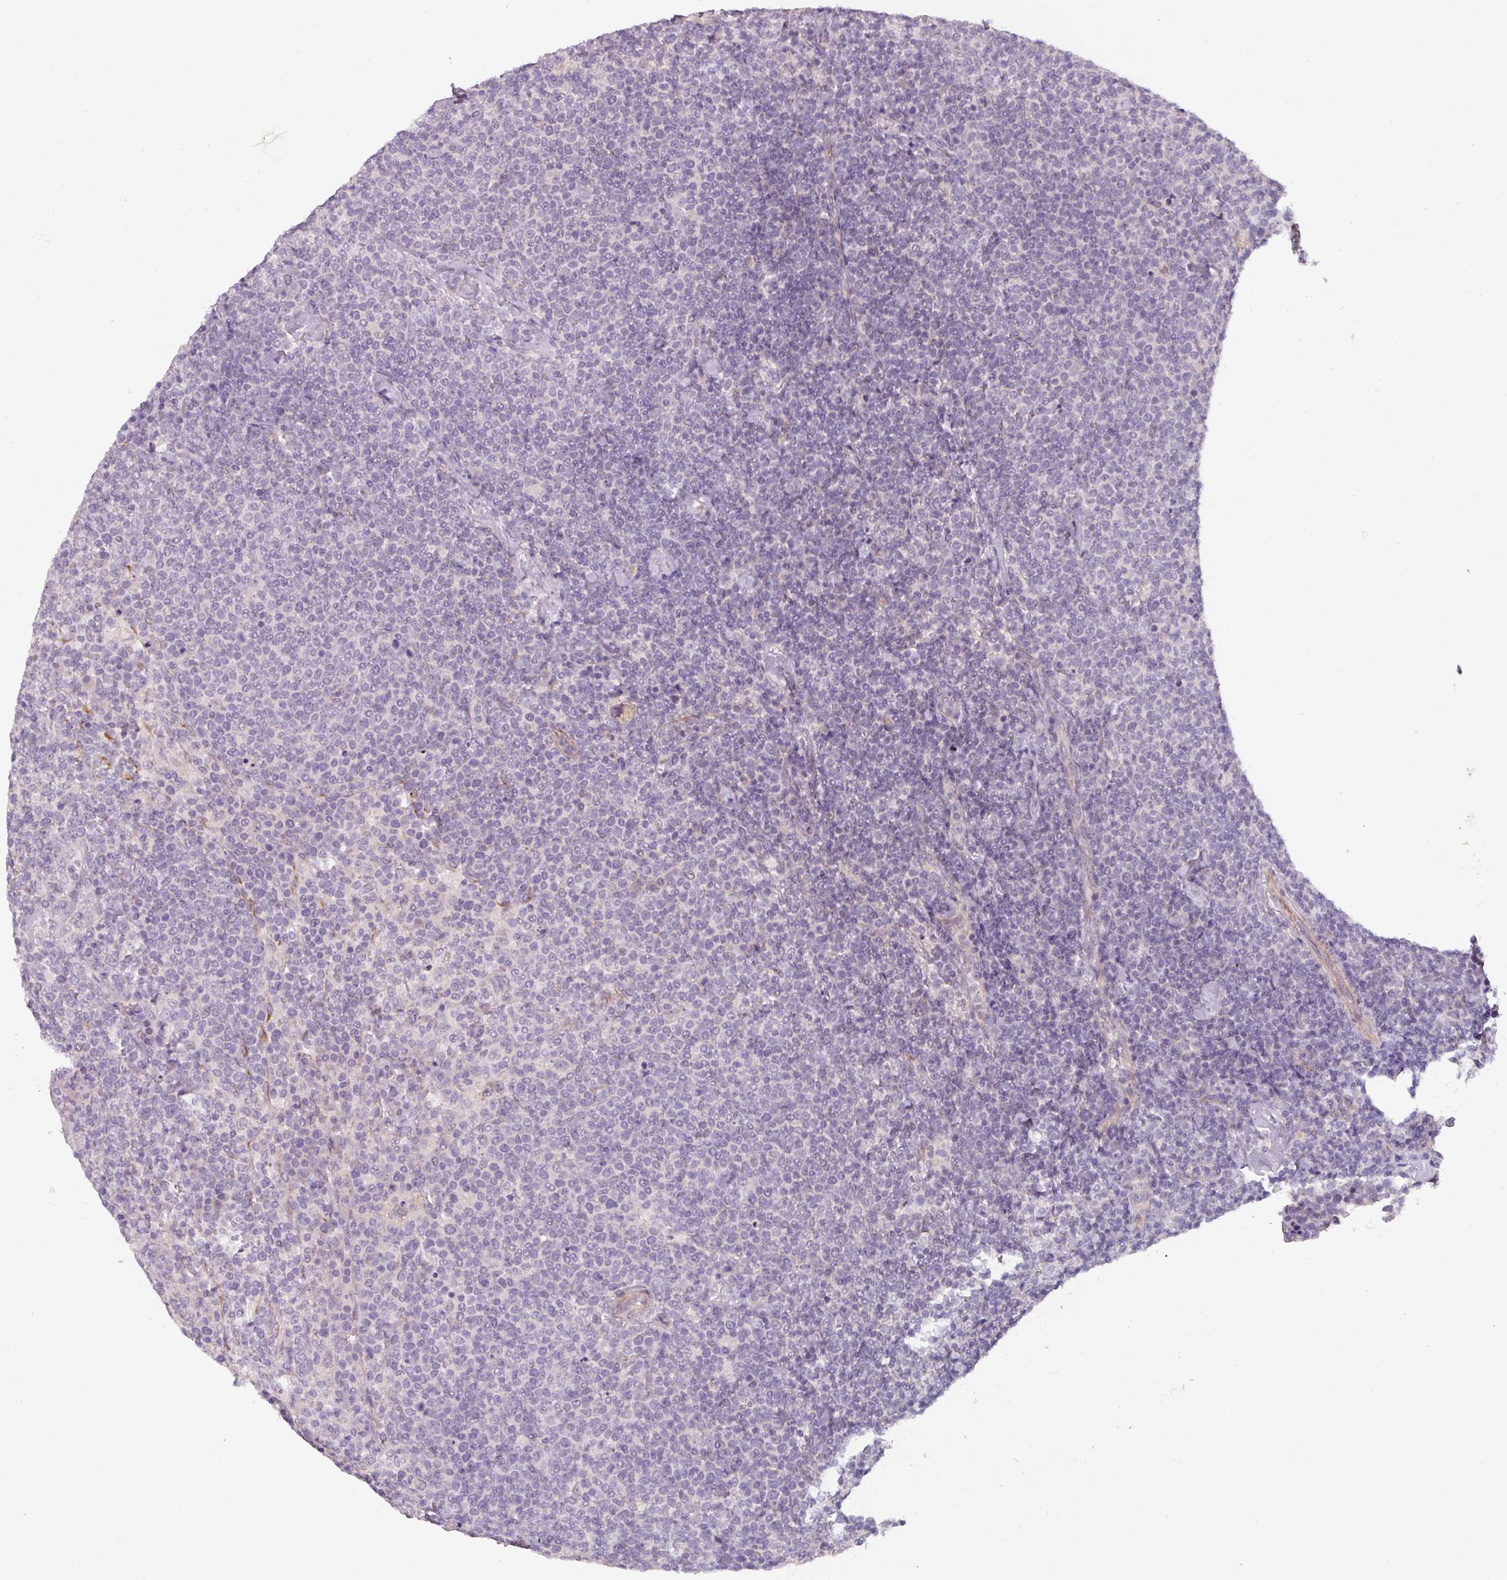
{"staining": {"intensity": "negative", "quantity": "none", "location": "none"}, "tissue": "lymphoma", "cell_type": "Tumor cells", "image_type": "cancer", "snomed": [{"axis": "morphology", "description": "Malignant lymphoma, non-Hodgkin's type, High grade"}, {"axis": "topography", "description": "Lymph node"}], "caption": "Protein analysis of malignant lymphoma, non-Hodgkin's type (high-grade) demonstrates no significant expression in tumor cells.", "gene": "UVSSA", "patient": {"sex": "male", "age": 61}}